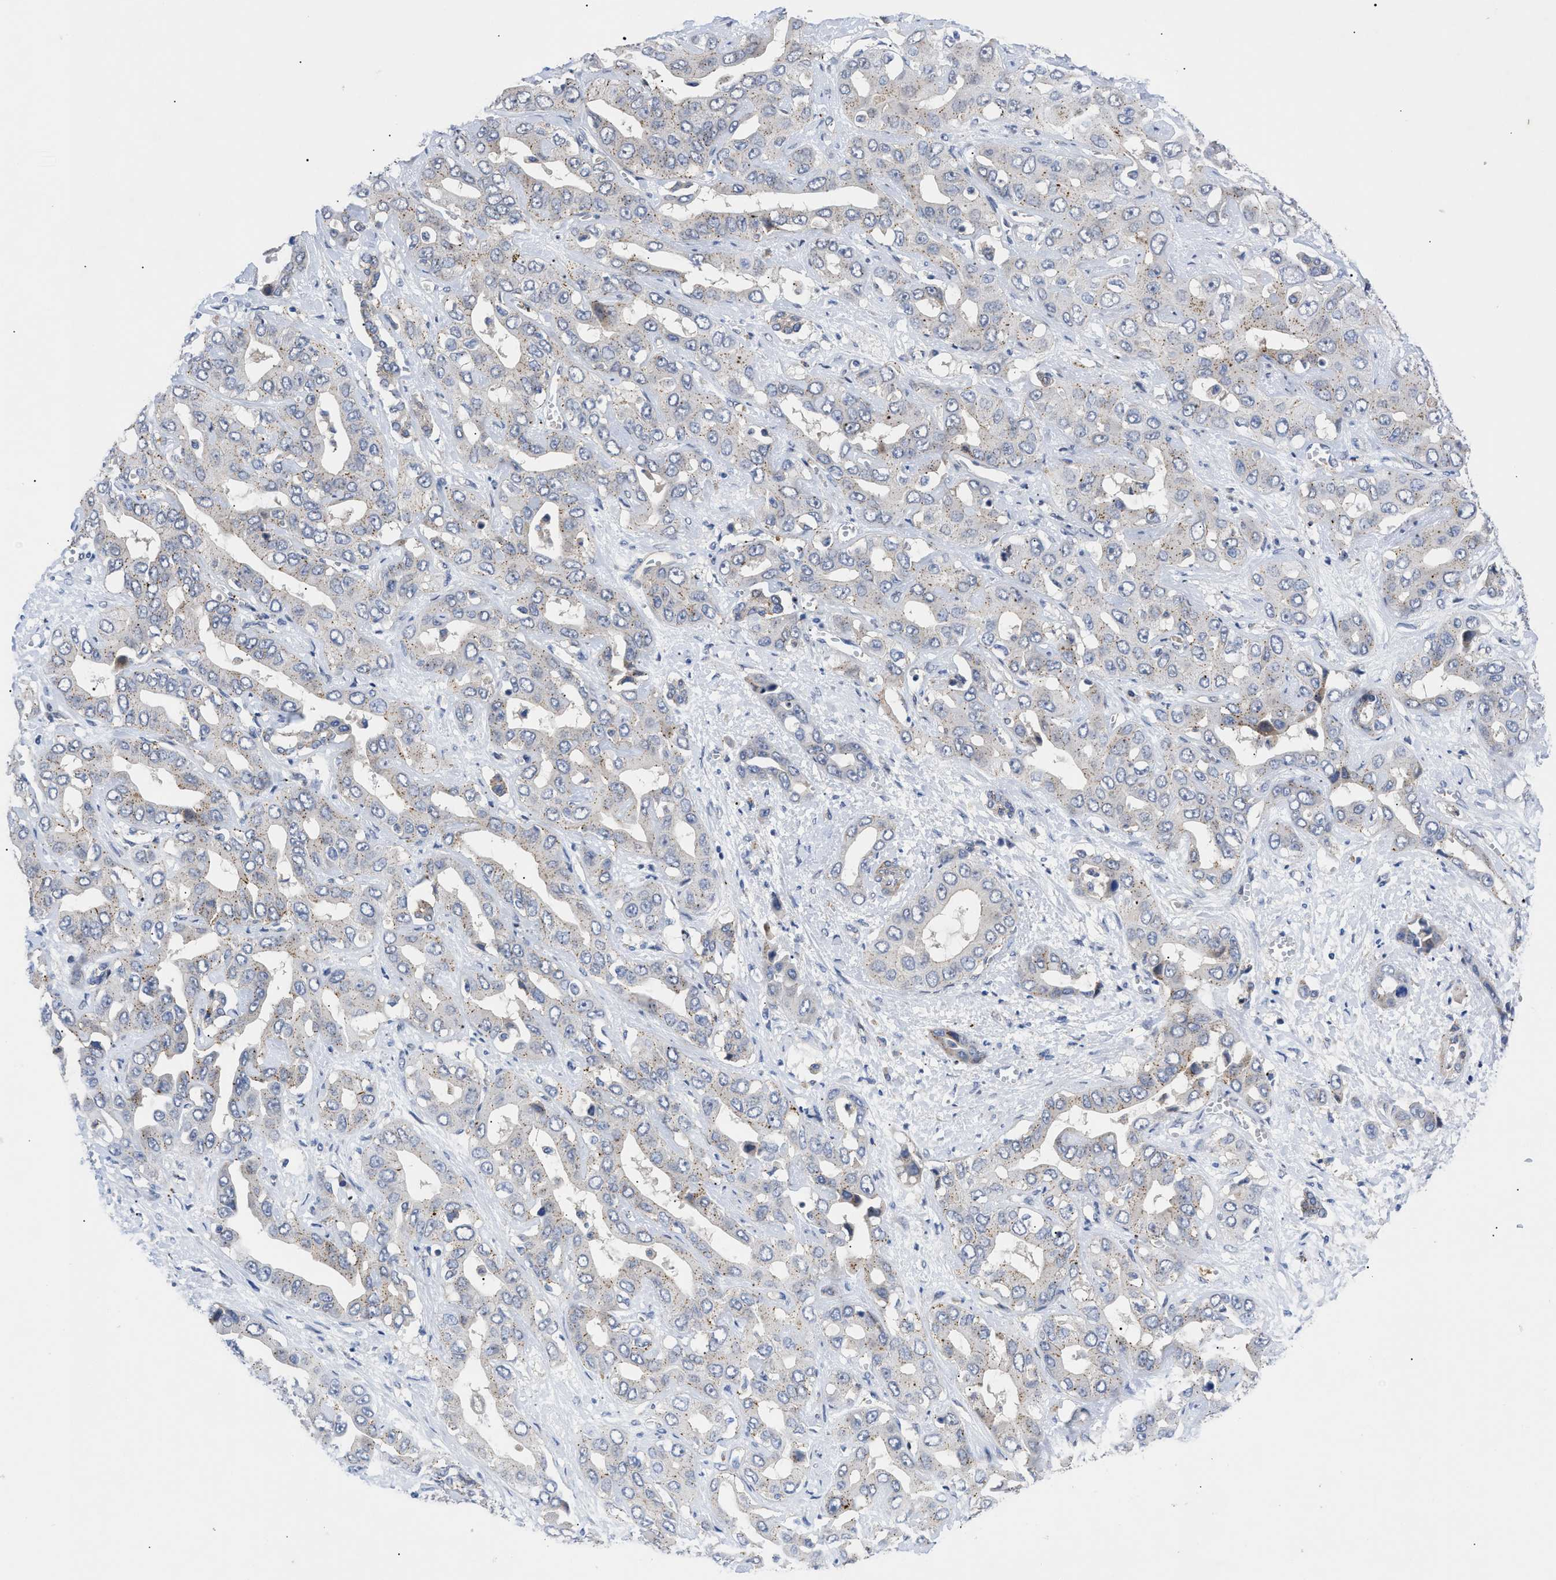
{"staining": {"intensity": "negative", "quantity": "none", "location": "none"}, "tissue": "liver cancer", "cell_type": "Tumor cells", "image_type": "cancer", "snomed": [{"axis": "morphology", "description": "Cholangiocarcinoma"}, {"axis": "topography", "description": "Liver"}], "caption": "Image shows no significant protein expression in tumor cells of liver cancer (cholangiocarcinoma).", "gene": "SFXN5", "patient": {"sex": "female", "age": 52}}